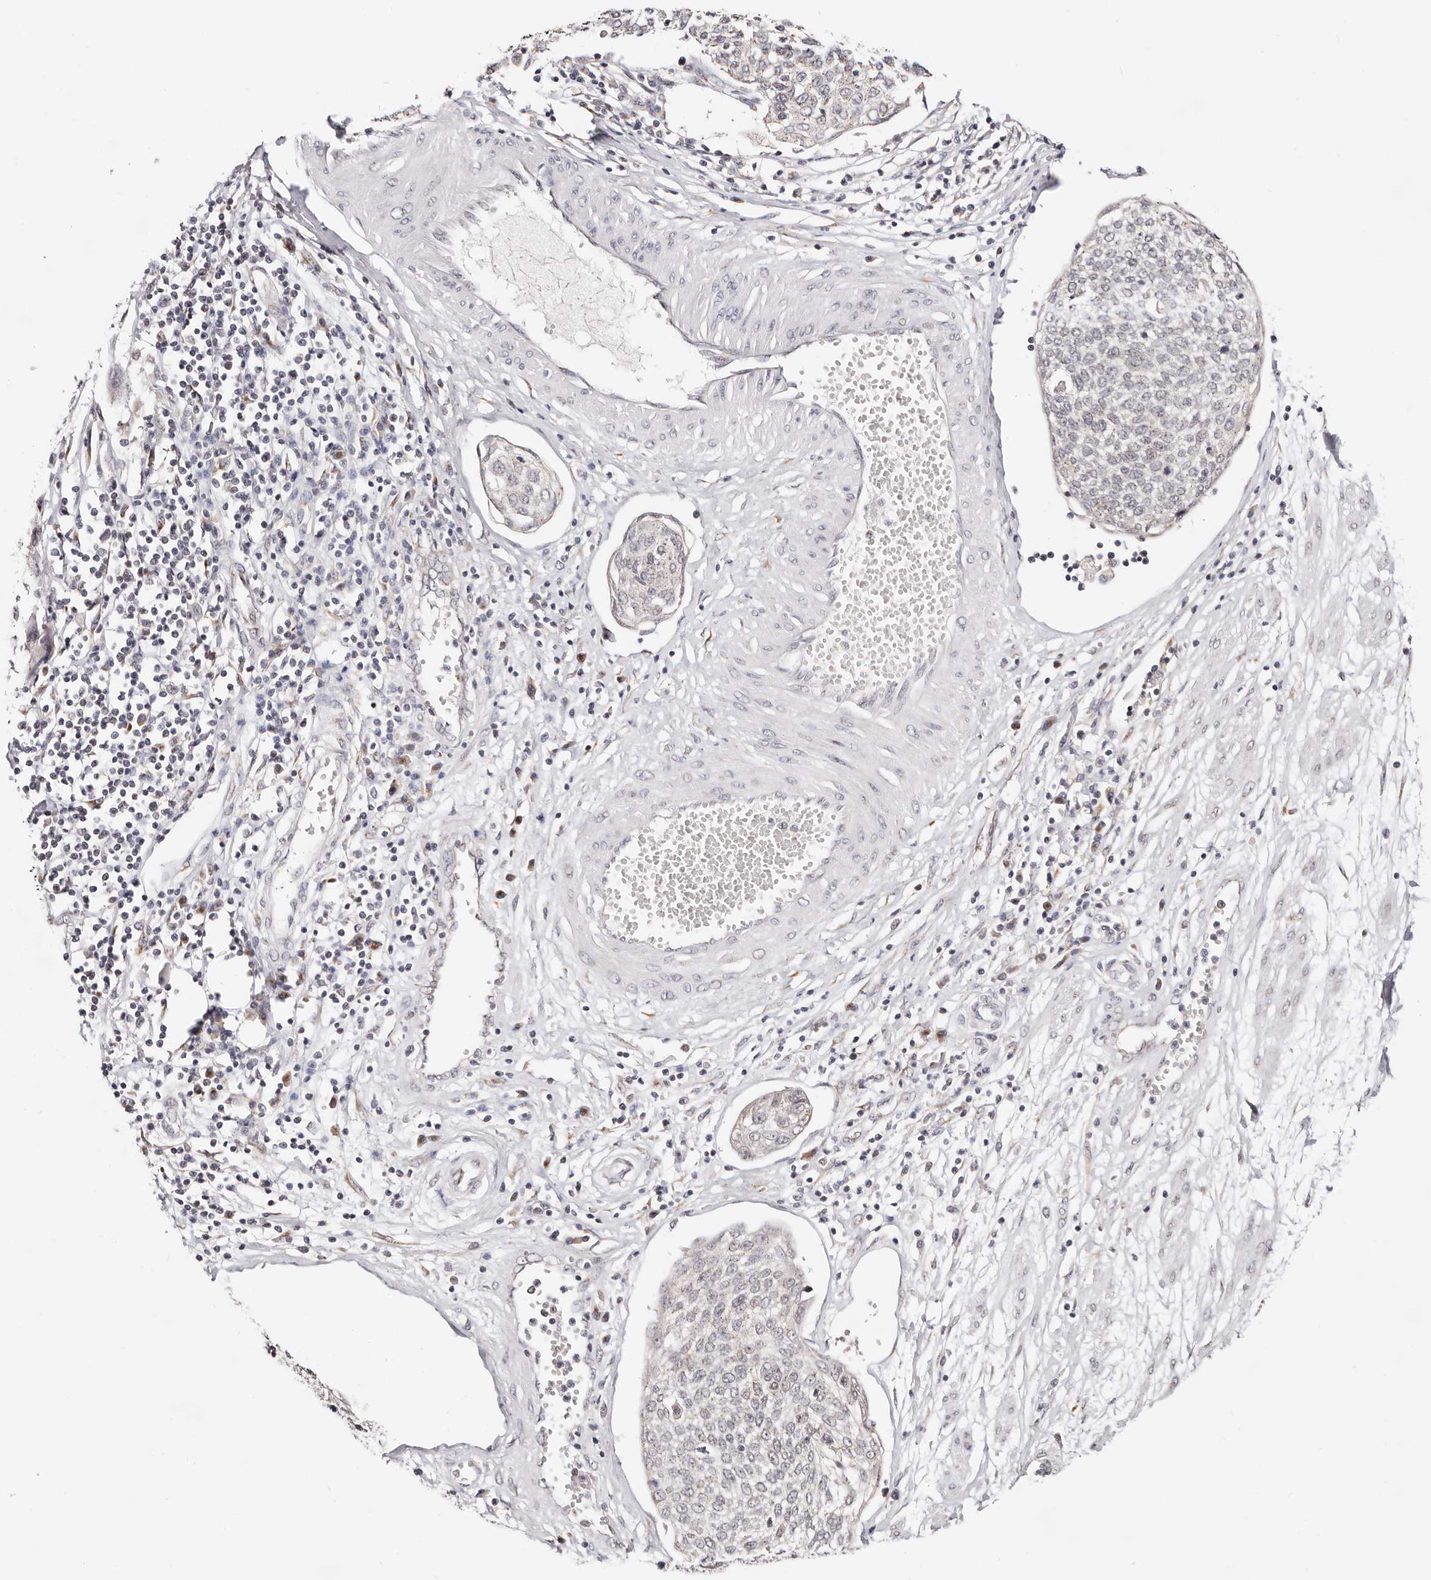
{"staining": {"intensity": "weak", "quantity": "25%-75%", "location": "cytoplasmic/membranous"}, "tissue": "cervical cancer", "cell_type": "Tumor cells", "image_type": "cancer", "snomed": [{"axis": "morphology", "description": "Squamous cell carcinoma, NOS"}, {"axis": "topography", "description": "Cervix"}], "caption": "DAB immunohistochemical staining of cervical cancer reveals weak cytoplasmic/membranous protein staining in approximately 25%-75% of tumor cells. The staining is performed using DAB brown chromogen to label protein expression. The nuclei are counter-stained blue using hematoxylin.", "gene": "VIPAS39", "patient": {"sex": "female", "age": 34}}